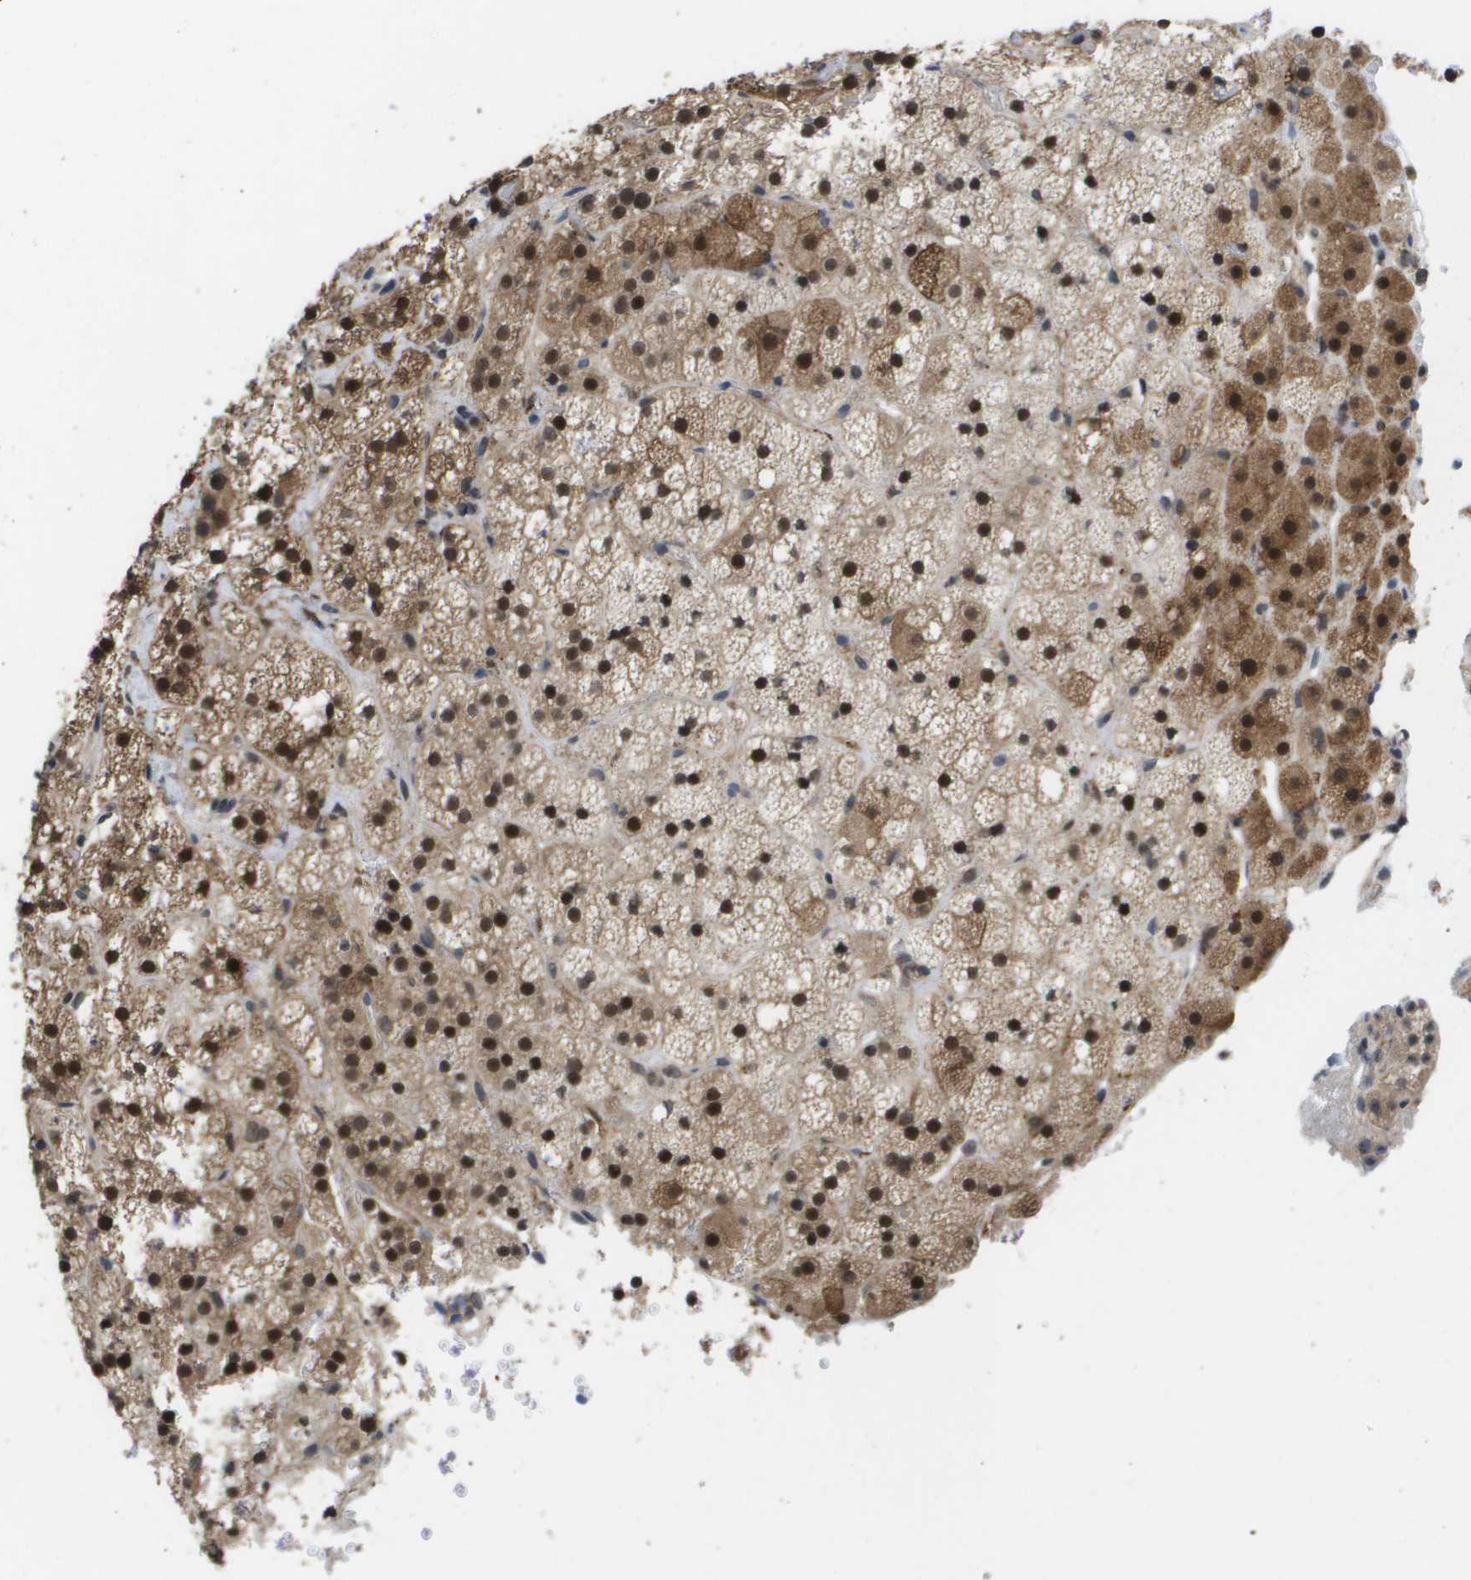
{"staining": {"intensity": "strong", "quantity": ">75%", "location": "cytoplasmic/membranous,nuclear"}, "tissue": "adrenal gland", "cell_type": "Glandular cells", "image_type": "normal", "snomed": [{"axis": "morphology", "description": "Normal tissue, NOS"}, {"axis": "topography", "description": "Adrenal gland"}], "caption": "IHC (DAB (3,3'-diaminobenzidine)) staining of normal adrenal gland reveals strong cytoplasmic/membranous,nuclear protein expression in about >75% of glandular cells.", "gene": "AMBRA1", "patient": {"sex": "female", "age": 59}}